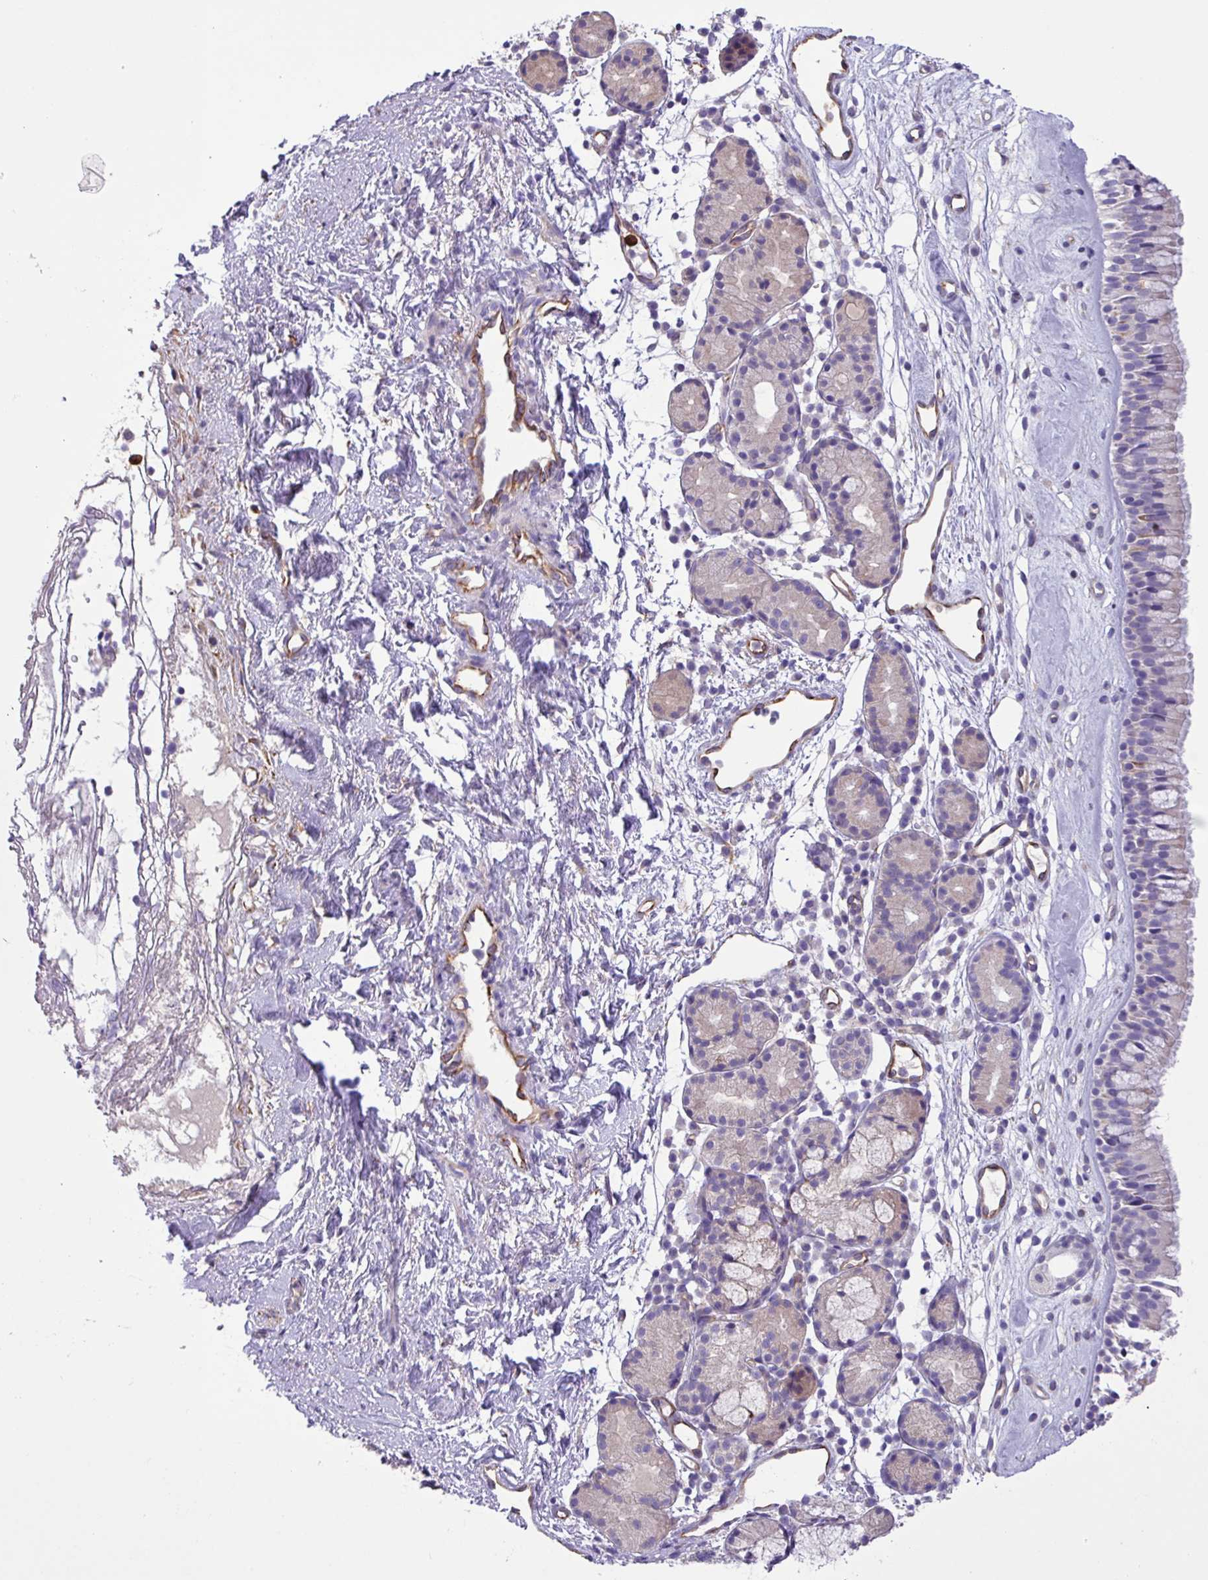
{"staining": {"intensity": "negative", "quantity": "none", "location": "none"}, "tissue": "nasopharynx", "cell_type": "Respiratory epithelial cells", "image_type": "normal", "snomed": [{"axis": "morphology", "description": "Normal tissue, NOS"}, {"axis": "topography", "description": "Nasopharynx"}], "caption": "High magnification brightfield microscopy of benign nasopharynx stained with DAB (3,3'-diaminobenzidine) (brown) and counterstained with hematoxylin (blue): respiratory epithelial cells show no significant staining. The staining is performed using DAB brown chromogen with nuclei counter-stained in using hematoxylin.", "gene": "MRM2", "patient": {"sex": "male", "age": 82}}